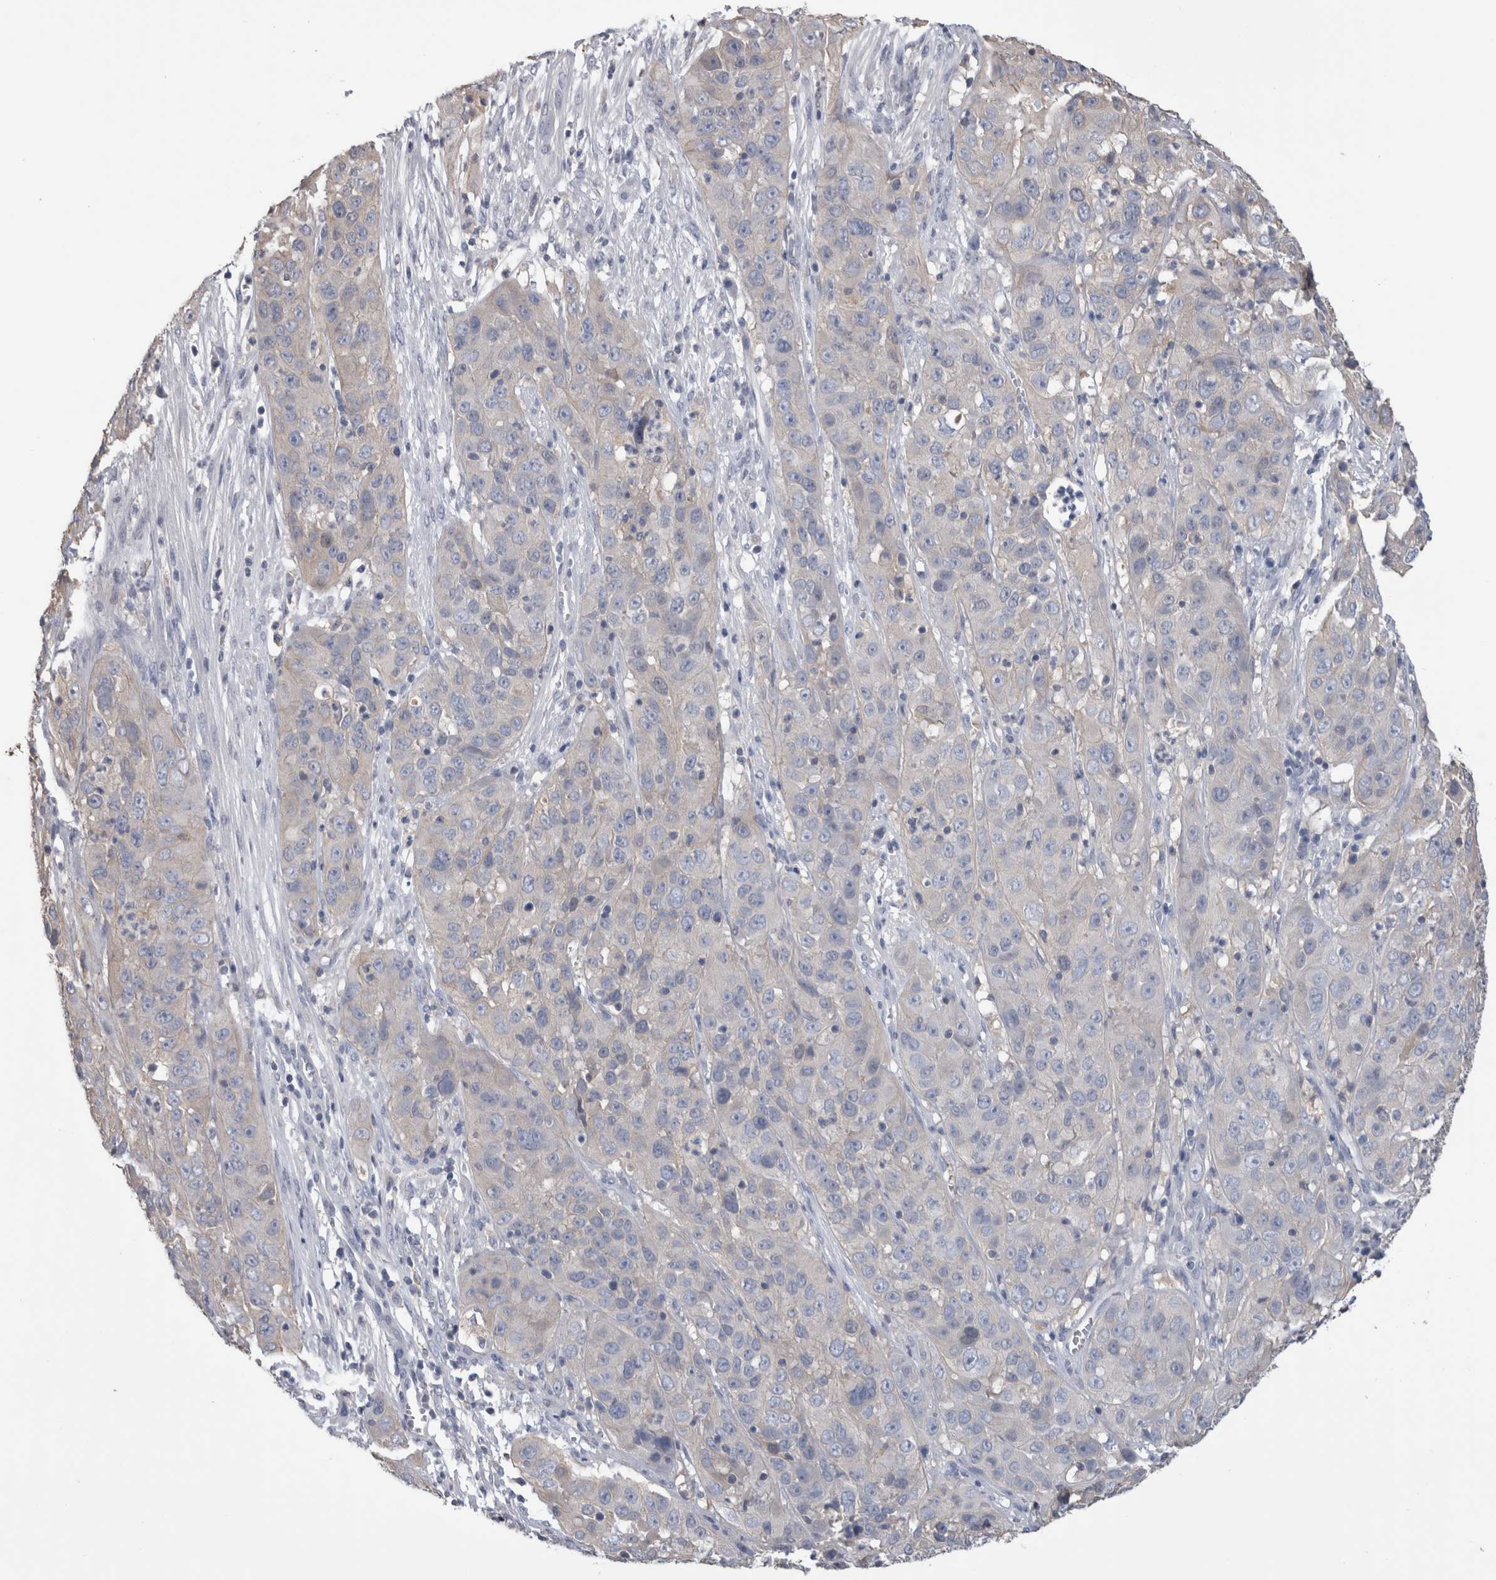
{"staining": {"intensity": "negative", "quantity": "none", "location": "none"}, "tissue": "cervical cancer", "cell_type": "Tumor cells", "image_type": "cancer", "snomed": [{"axis": "morphology", "description": "Squamous cell carcinoma, NOS"}, {"axis": "topography", "description": "Cervix"}], "caption": "High power microscopy micrograph of an immunohistochemistry histopathology image of squamous cell carcinoma (cervical), revealing no significant positivity in tumor cells. (Brightfield microscopy of DAB (3,3'-diaminobenzidine) immunohistochemistry (IHC) at high magnification).", "gene": "SCRN1", "patient": {"sex": "female", "age": 32}}